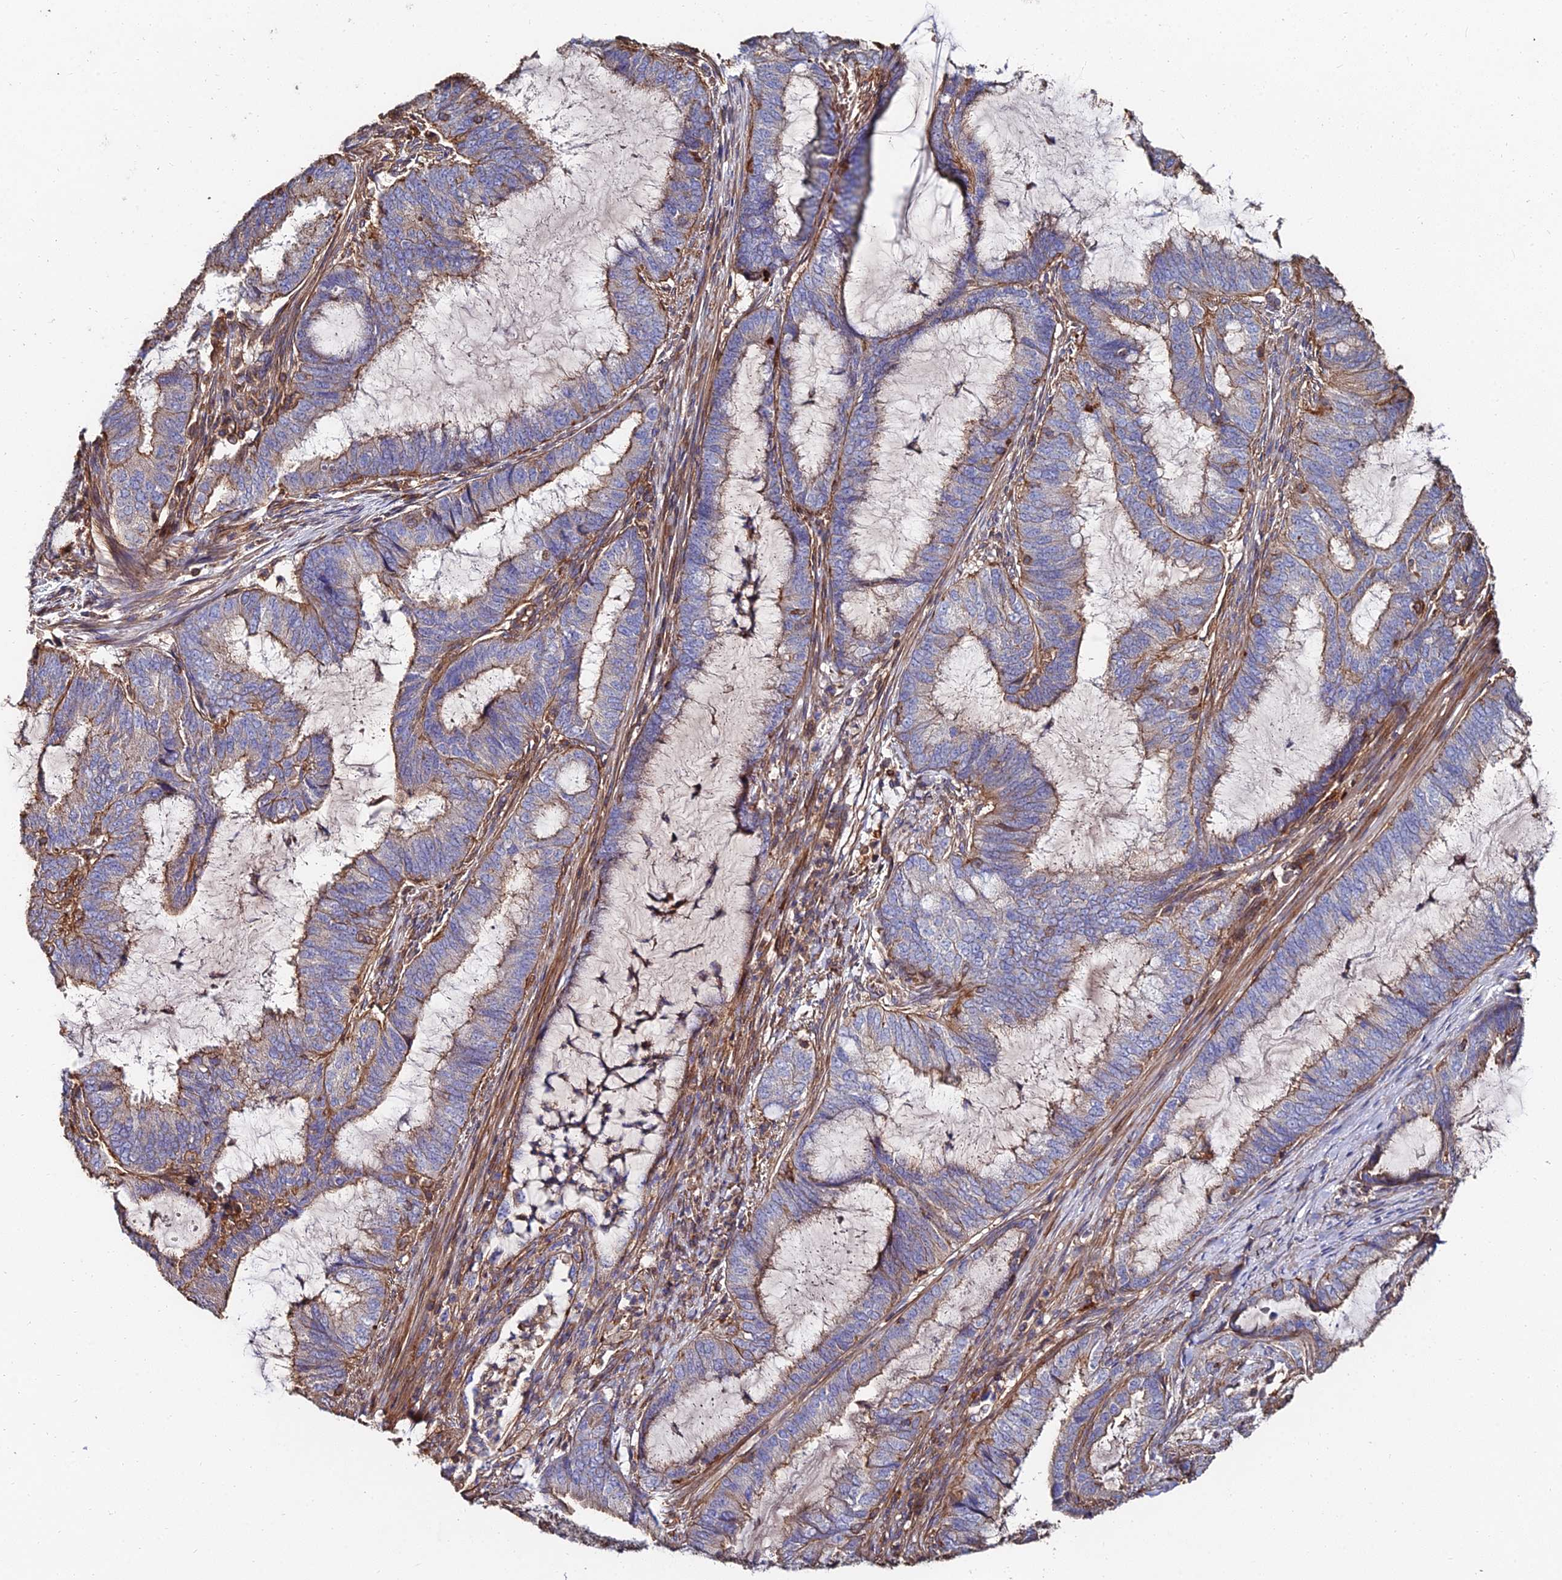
{"staining": {"intensity": "weak", "quantity": "25%-75%", "location": "cytoplasmic/membranous"}, "tissue": "endometrial cancer", "cell_type": "Tumor cells", "image_type": "cancer", "snomed": [{"axis": "morphology", "description": "Adenocarcinoma, NOS"}, {"axis": "topography", "description": "Endometrium"}], "caption": "Protein positivity by immunohistochemistry (IHC) shows weak cytoplasmic/membranous staining in about 25%-75% of tumor cells in endometrial cancer (adenocarcinoma).", "gene": "EXT1", "patient": {"sex": "female", "age": 51}}